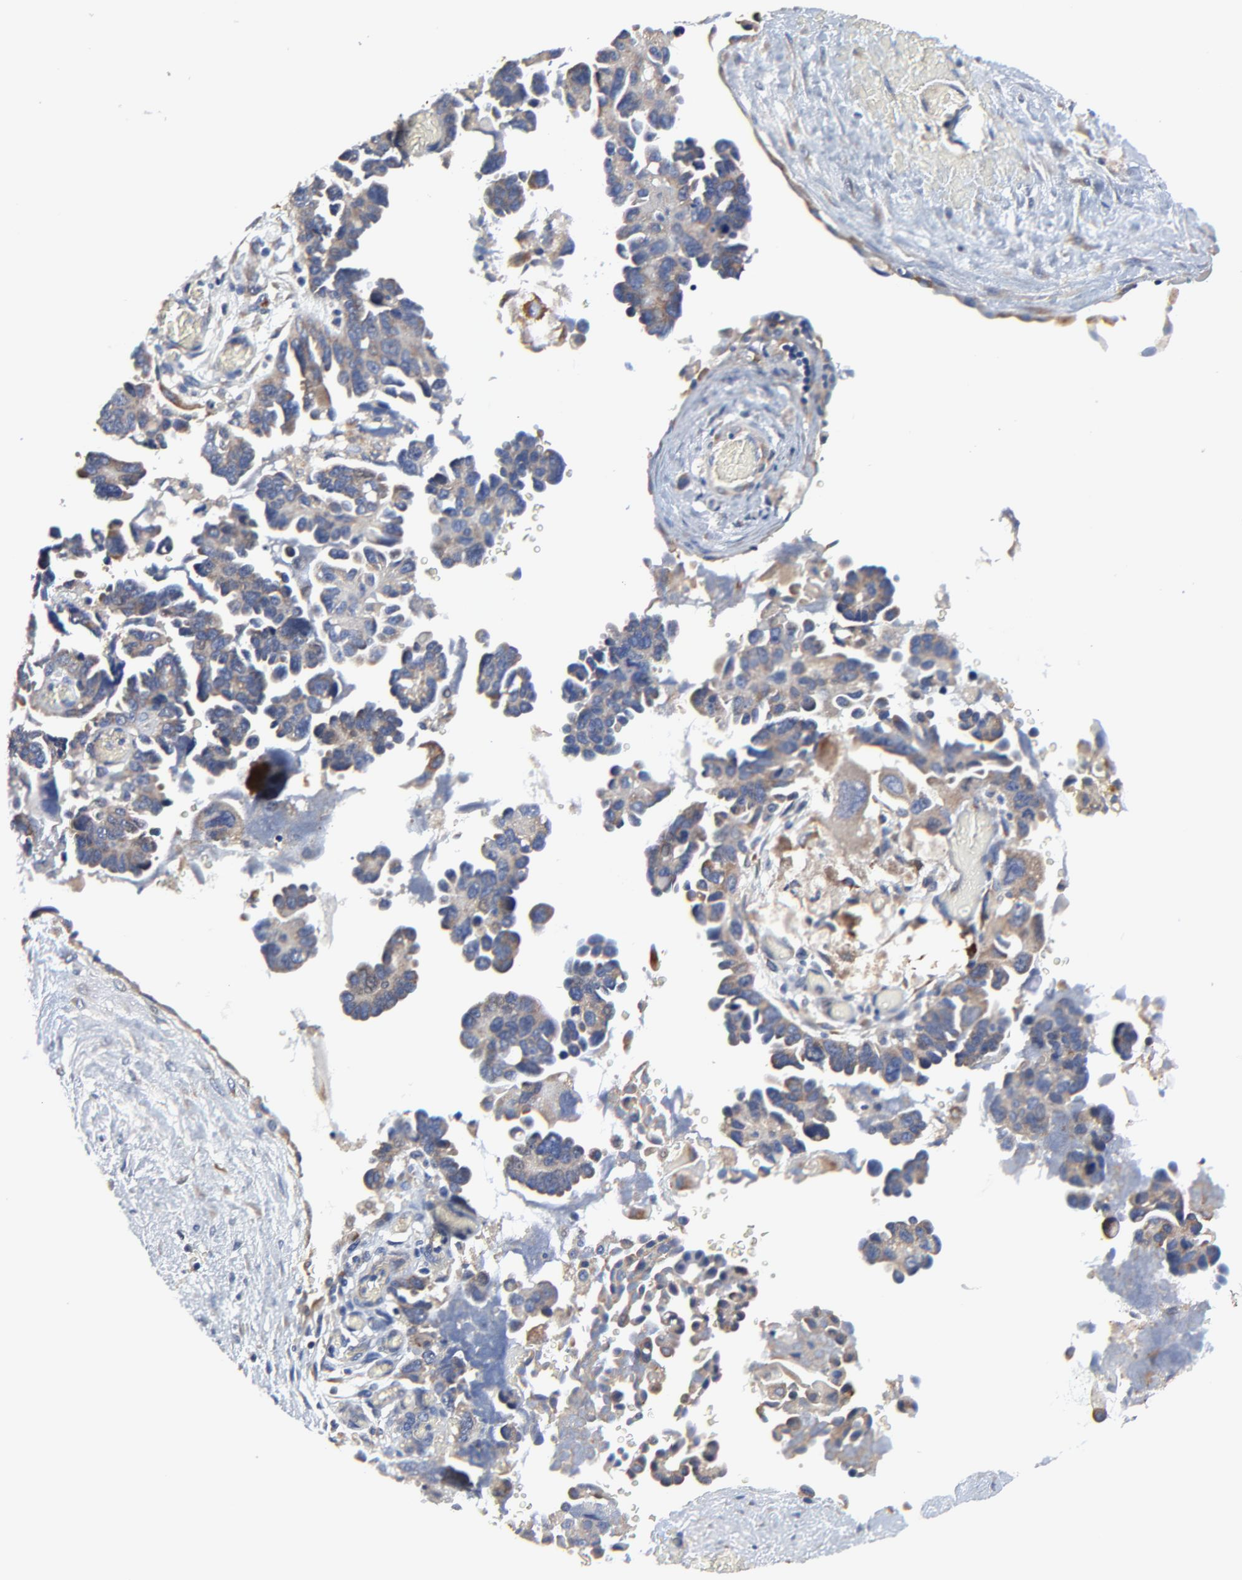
{"staining": {"intensity": "weak", "quantity": "25%-75%", "location": "cytoplasmic/membranous"}, "tissue": "ovarian cancer", "cell_type": "Tumor cells", "image_type": "cancer", "snomed": [{"axis": "morphology", "description": "Cystadenocarcinoma, serous, NOS"}, {"axis": "topography", "description": "Ovary"}], "caption": "Immunohistochemistry (IHC) staining of serous cystadenocarcinoma (ovarian), which displays low levels of weak cytoplasmic/membranous staining in about 25%-75% of tumor cells indicating weak cytoplasmic/membranous protein positivity. The staining was performed using DAB (brown) for protein detection and nuclei were counterstained in hematoxylin (blue).", "gene": "VAV2", "patient": {"sex": "female", "age": 63}}